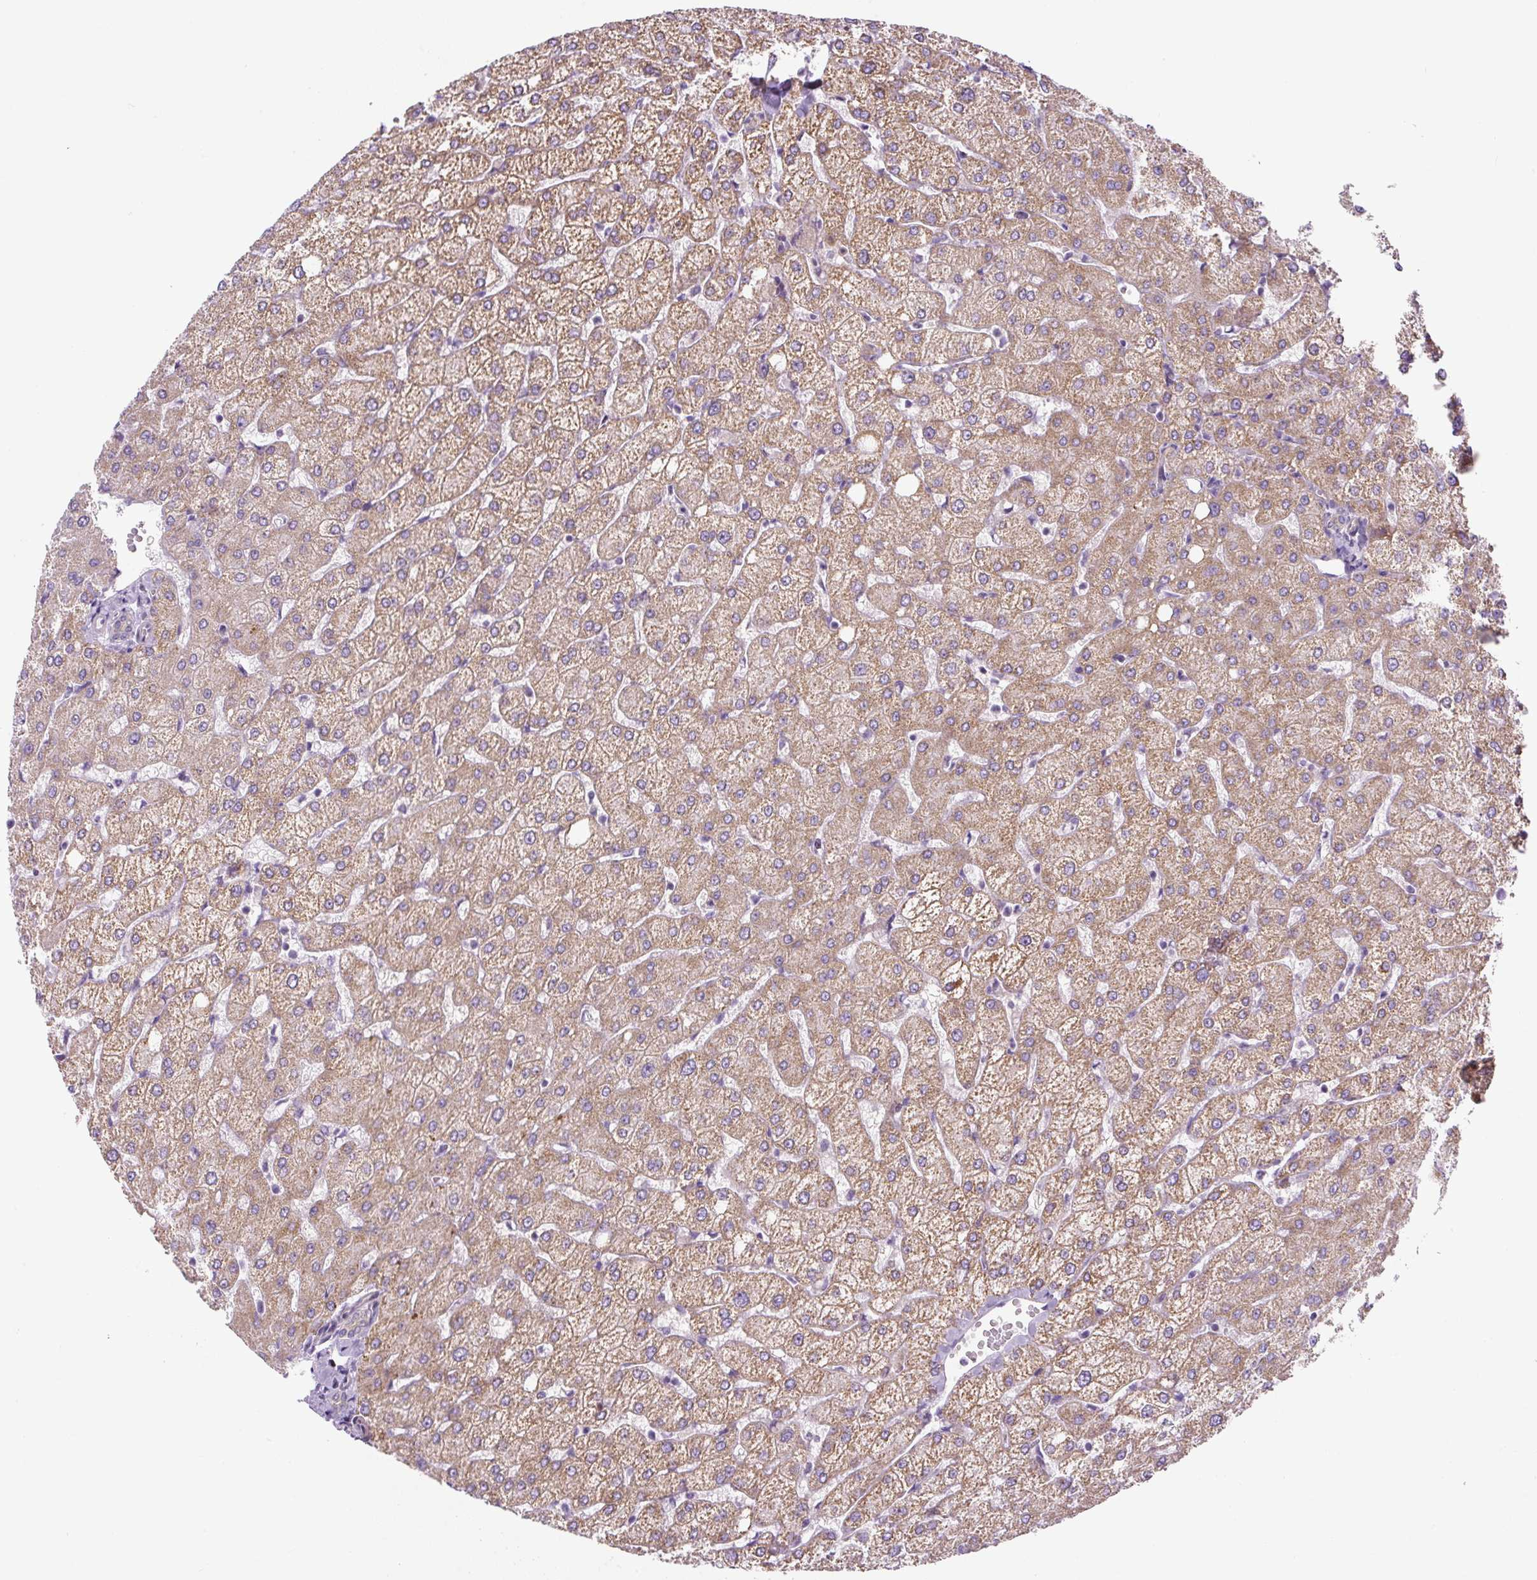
{"staining": {"intensity": "negative", "quantity": "none", "location": "none"}, "tissue": "liver", "cell_type": "Cholangiocytes", "image_type": "normal", "snomed": [{"axis": "morphology", "description": "Normal tissue, NOS"}, {"axis": "topography", "description": "Liver"}], "caption": "Immunohistochemical staining of benign human liver demonstrates no significant staining in cholangiocytes.", "gene": "ADAMTS19", "patient": {"sex": "female", "age": 54}}